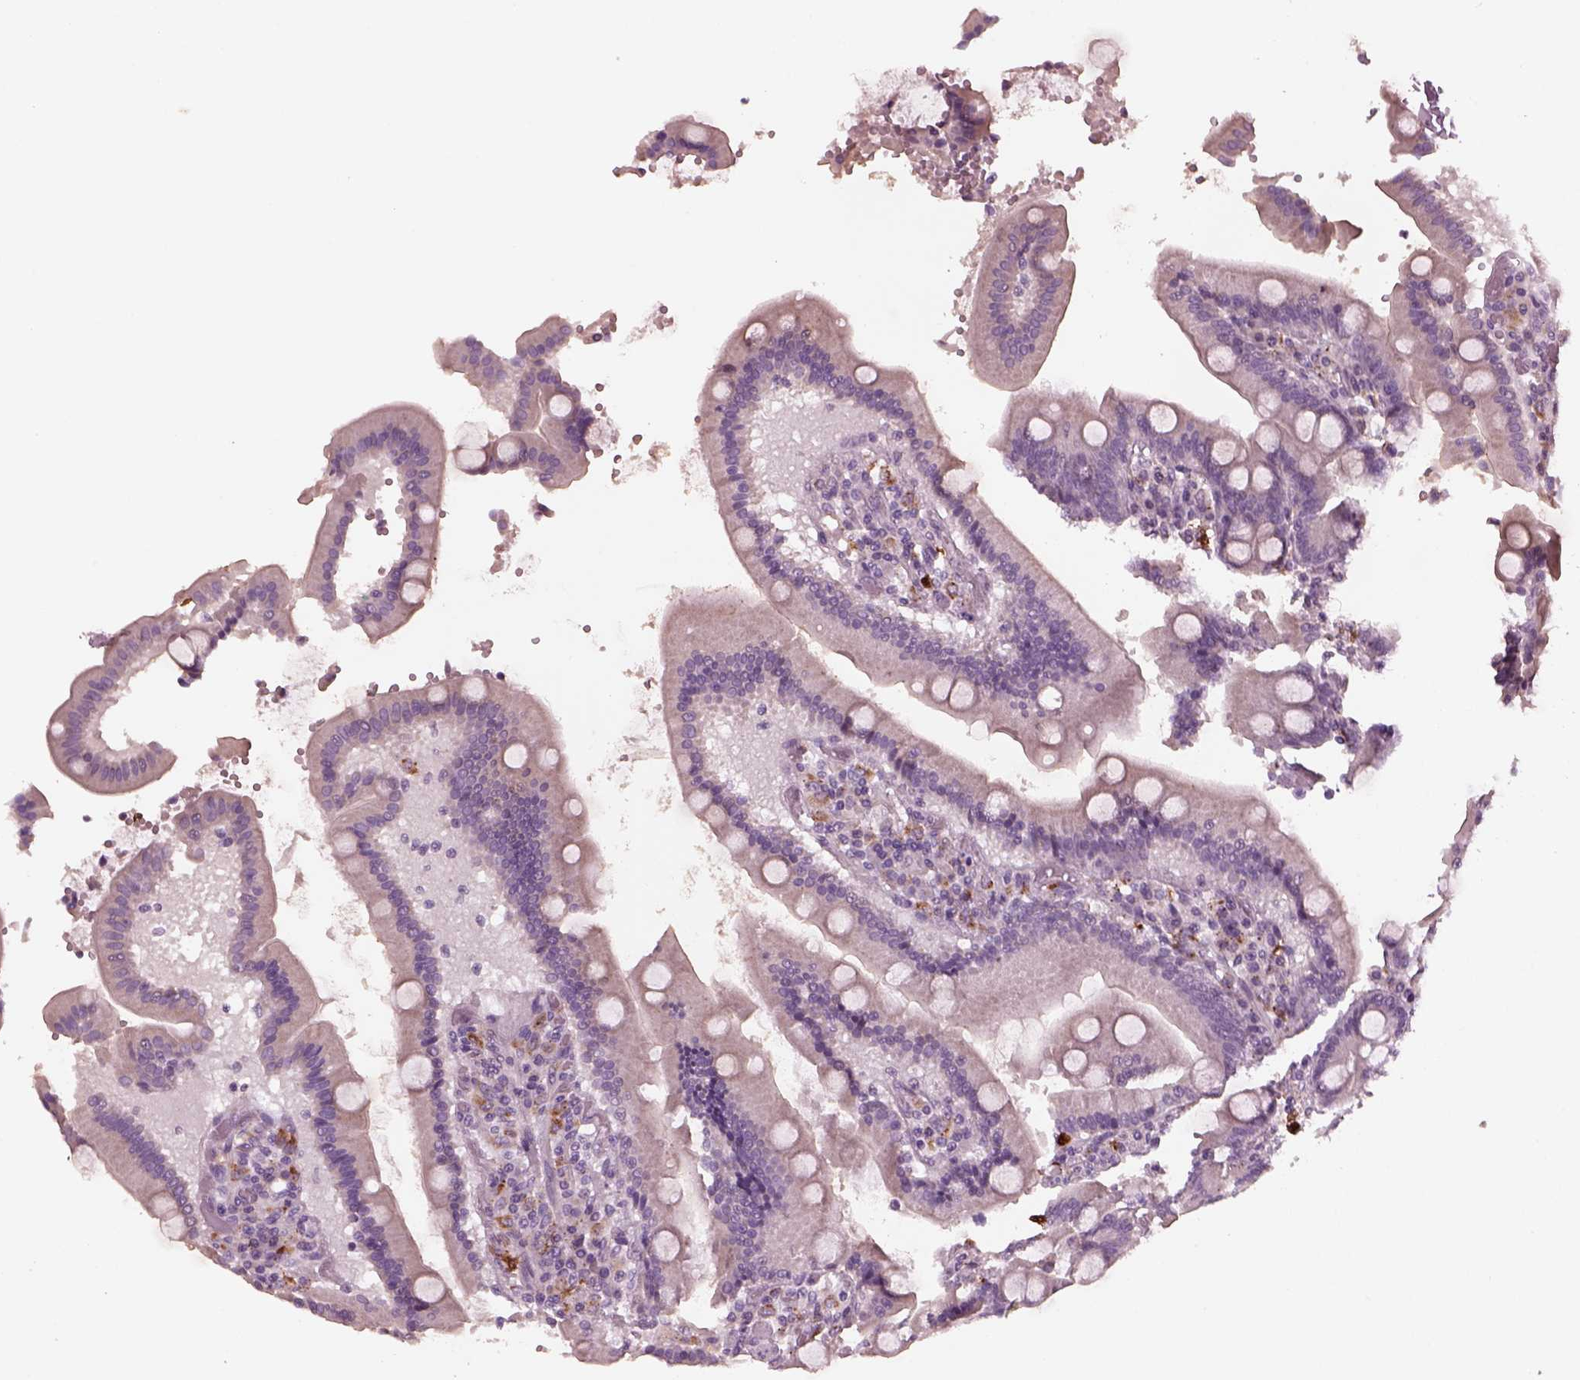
{"staining": {"intensity": "negative", "quantity": "none", "location": "none"}, "tissue": "duodenum", "cell_type": "Glandular cells", "image_type": "normal", "snomed": [{"axis": "morphology", "description": "Normal tissue, NOS"}, {"axis": "topography", "description": "Duodenum"}], "caption": "Glandular cells show no significant positivity in normal duodenum. (Brightfield microscopy of DAB (3,3'-diaminobenzidine) immunohistochemistry at high magnification).", "gene": "SLAMF8", "patient": {"sex": "female", "age": 62}}